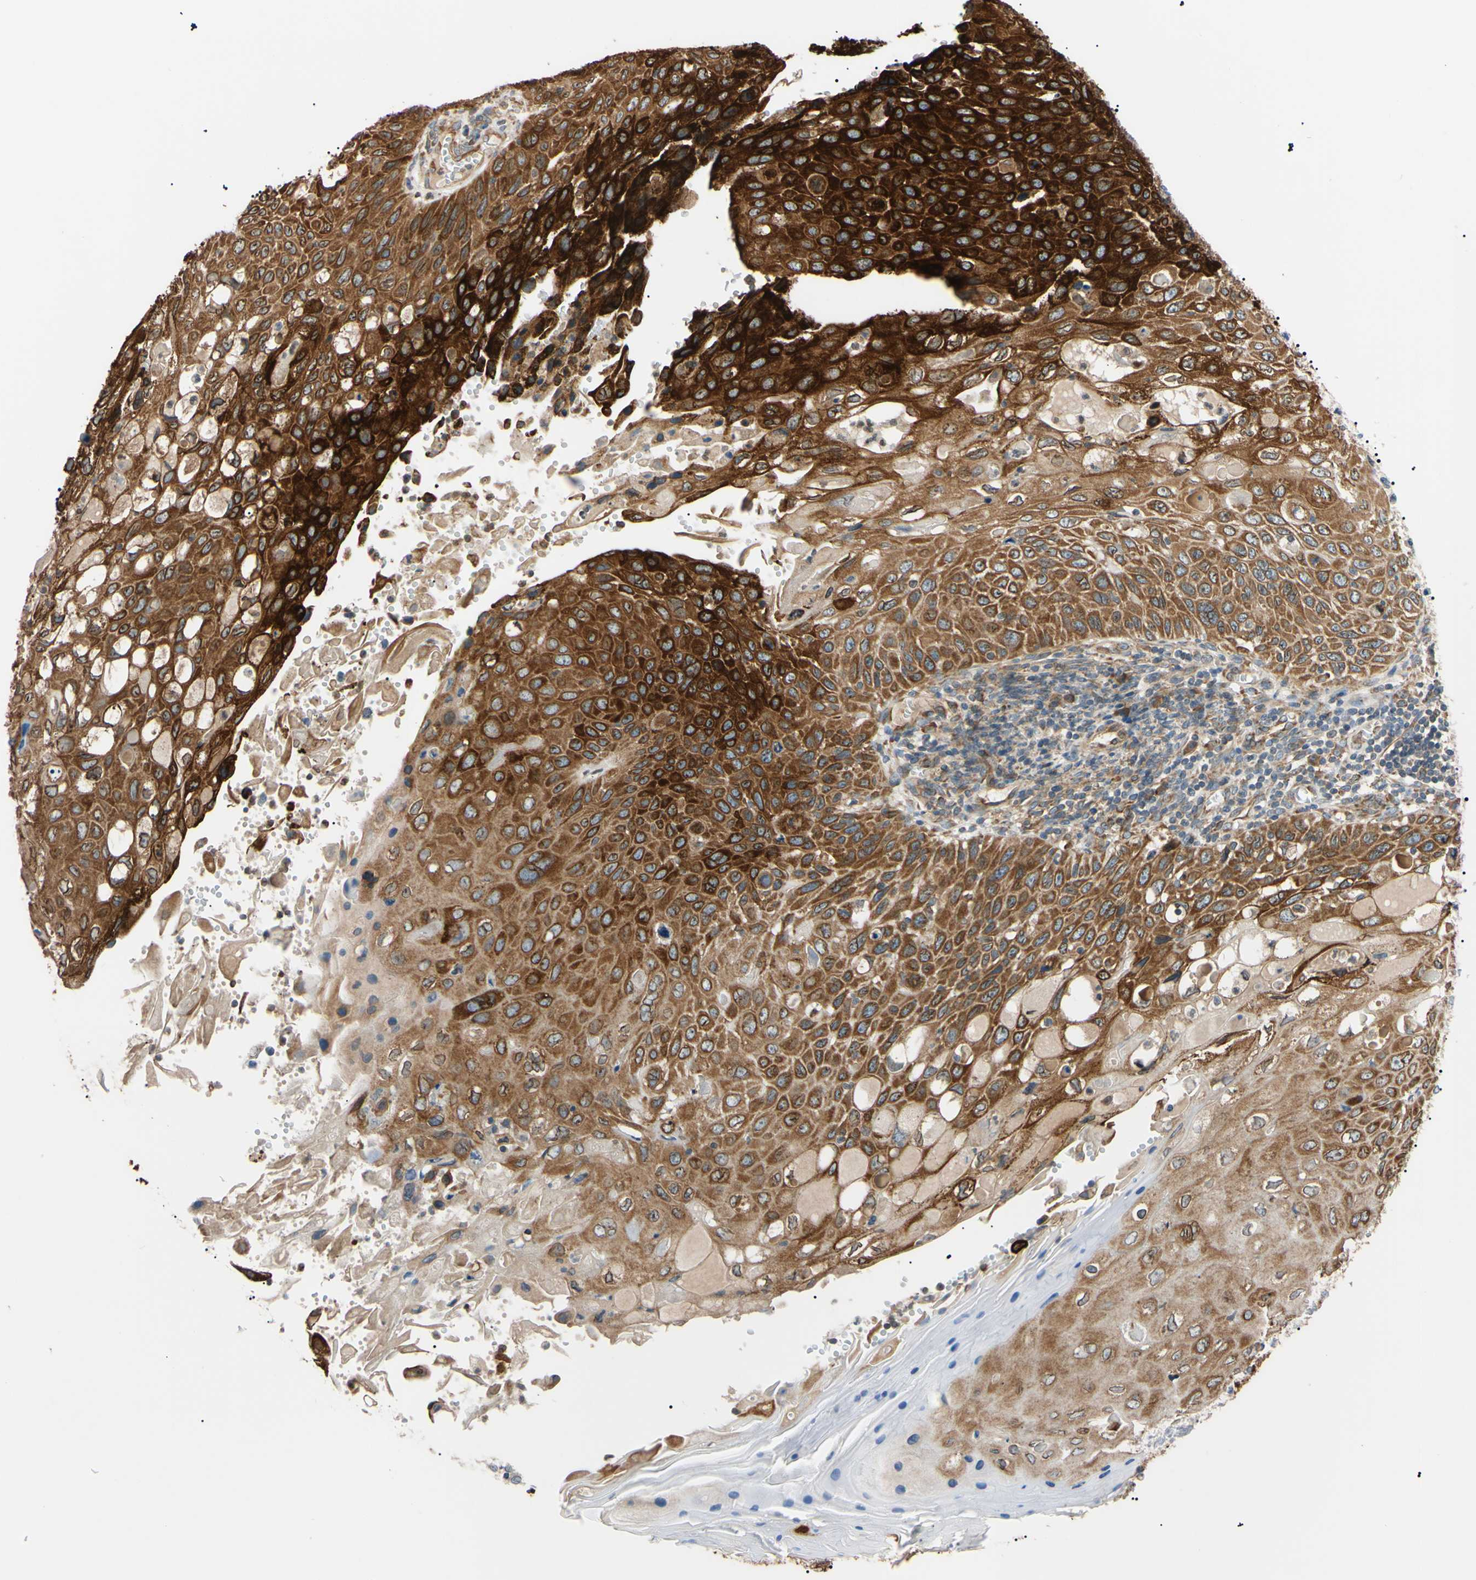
{"staining": {"intensity": "strong", "quantity": ">75%", "location": "cytoplasmic/membranous"}, "tissue": "cervical cancer", "cell_type": "Tumor cells", "image_type": "cancer", "snomed": [{"axis": "morphology", "description": "Squamous cell carcinoma, NOS"}, {"axis": "topography", "description": "Cervix"}], "caption": "A brown stain labels strong cytoplasmic/membranous staining of a protein in cervical squamous cell carcinoma tumor cells.", "gene": "VAPA", "patient": {"sex": "female", "age": 70}}